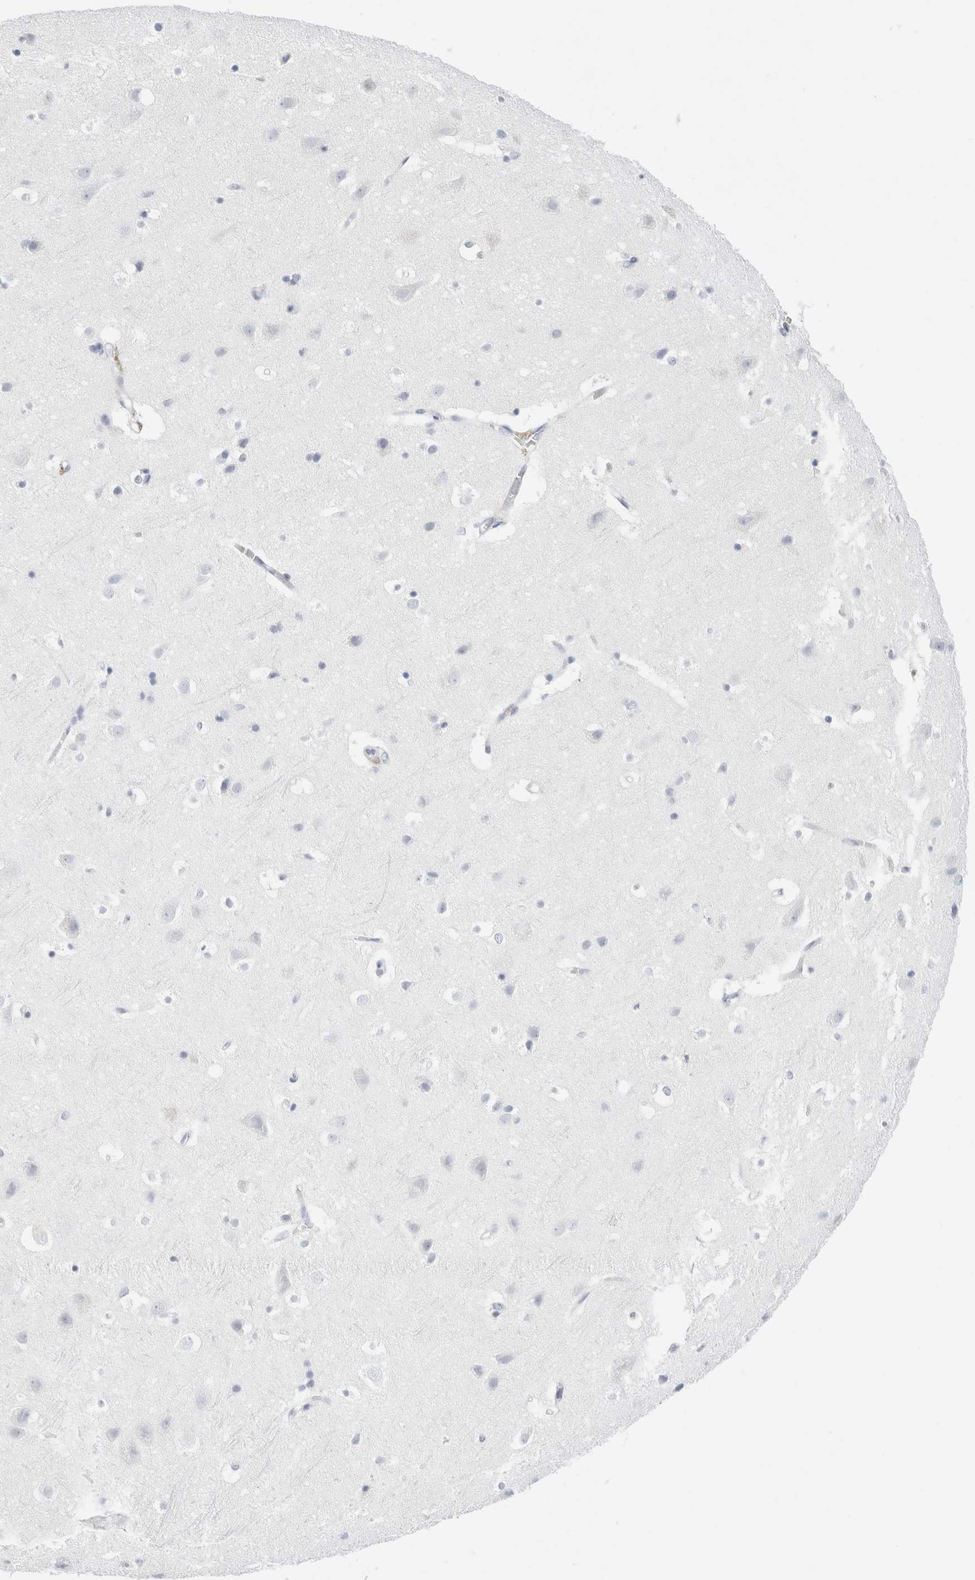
{"staining": {"intensity": "negative", "quantity": "none", "location": "none"}, "tissue": "cerebral cortex", "cell_type": "Endothelial cells", "image_type": "normal", "snomed": [{"axis": "morphology", "description": "Normal tissue, NOS"}, {"axis": "topography", "description": "Cerebral cortex"}], "caption": "Human cerebral cortex stained for a protein using immunohistochemistry (IHC) demonstrates no staining in endothelial cells.", "gene": "MUC15", "patient": {"sex": "male", "age": 54}}